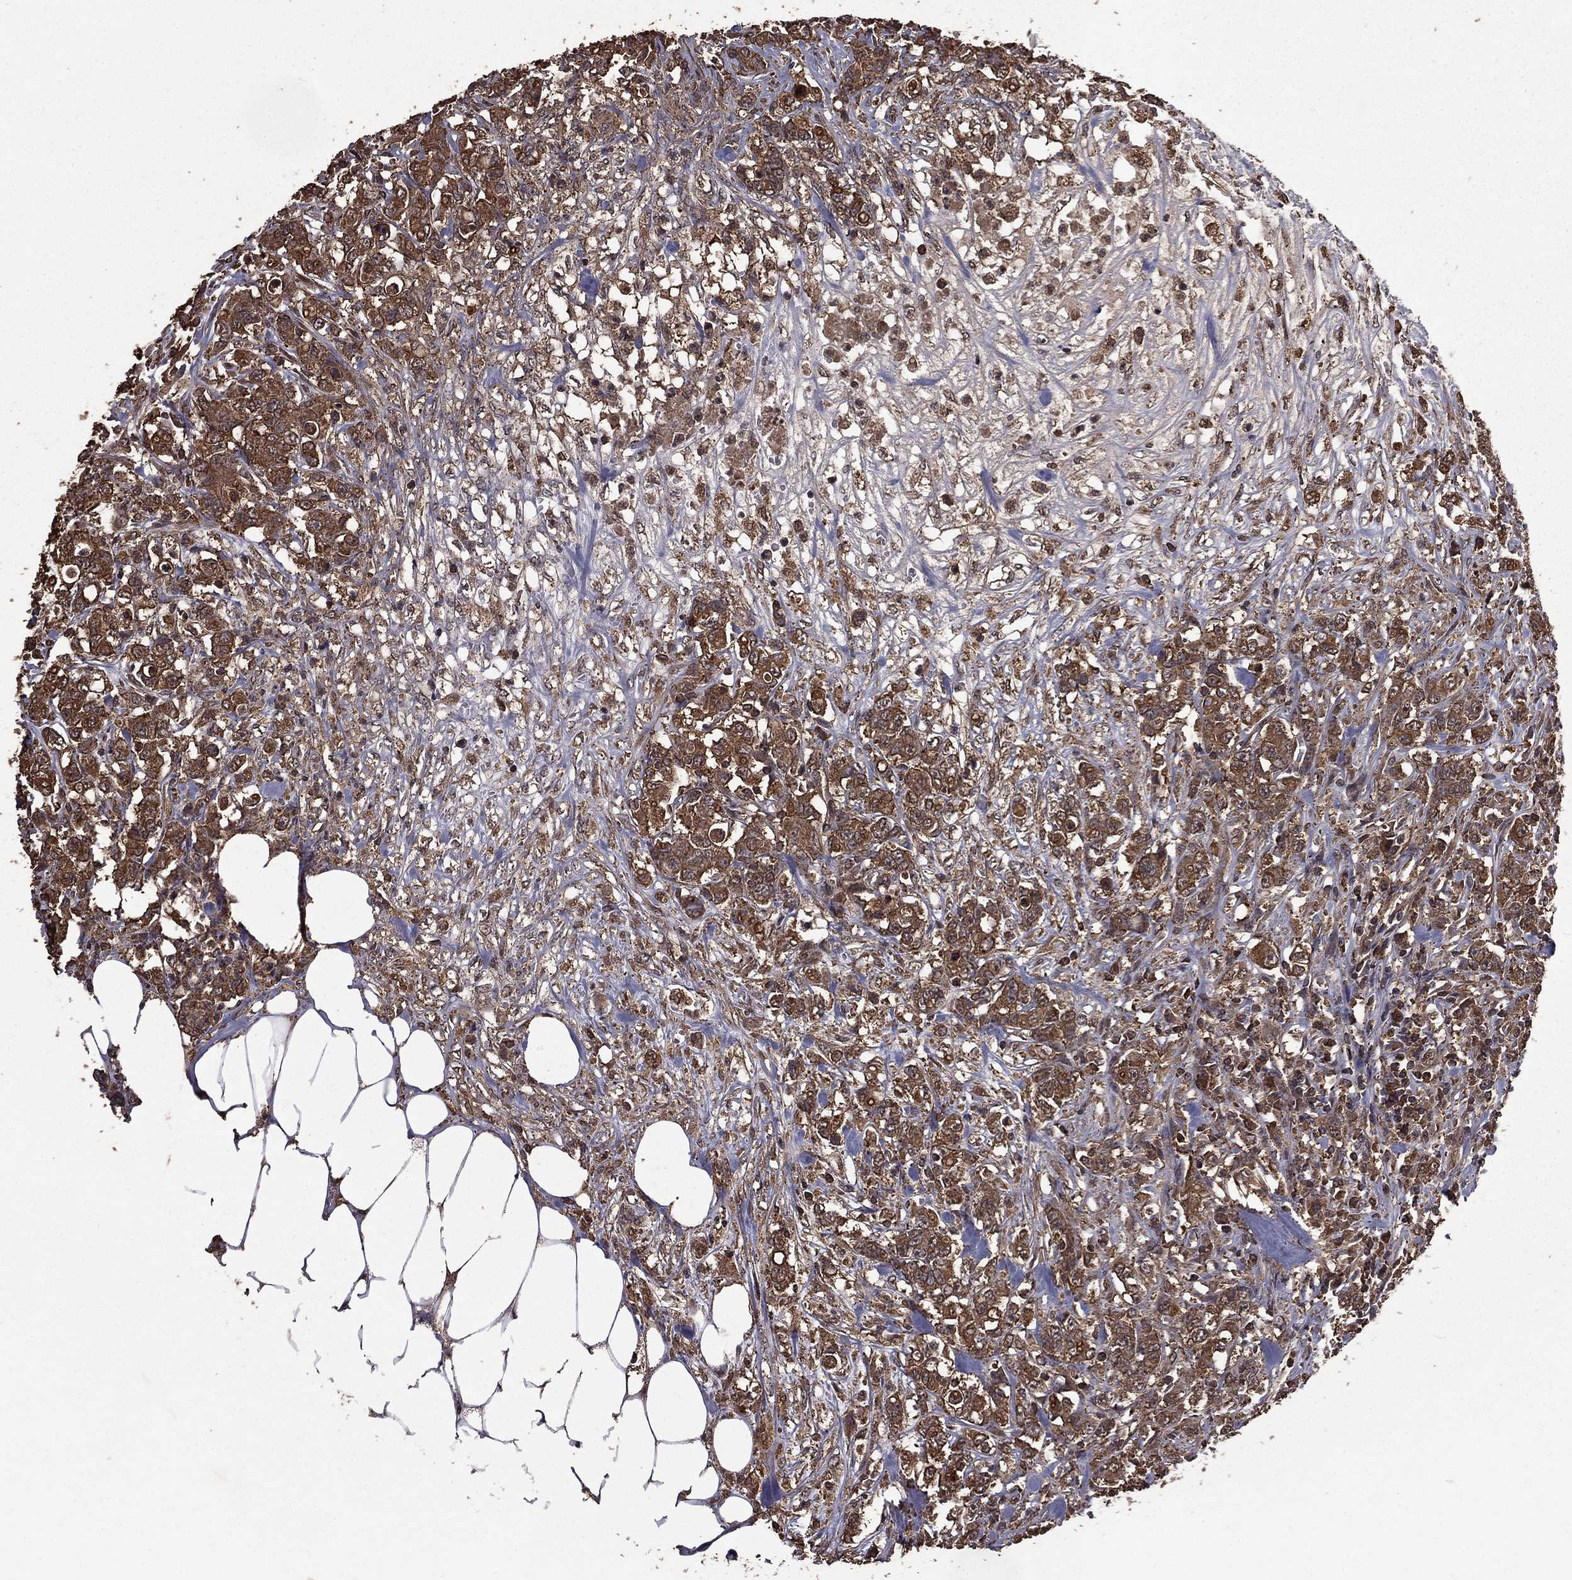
{"staining": {"intensity": "moderate", "quantity": ">75%", "location": "cytoplasmic/membranous"}, "tissue": "colorectal cancer", "cell_type": "Tumor cells", "image_type": "cancer", "snomed": [{"axis": "morphology", "description": "Adenocarcinoma, NOS"}, {"axis": "topography", "description": "Colon"}], "caption": "Human colorectal cancer stained with a protein marker exhibits moderate staining in tumor cells.", "gene": "BIRC6", "patient": {"sex": "female", "age": 48}}